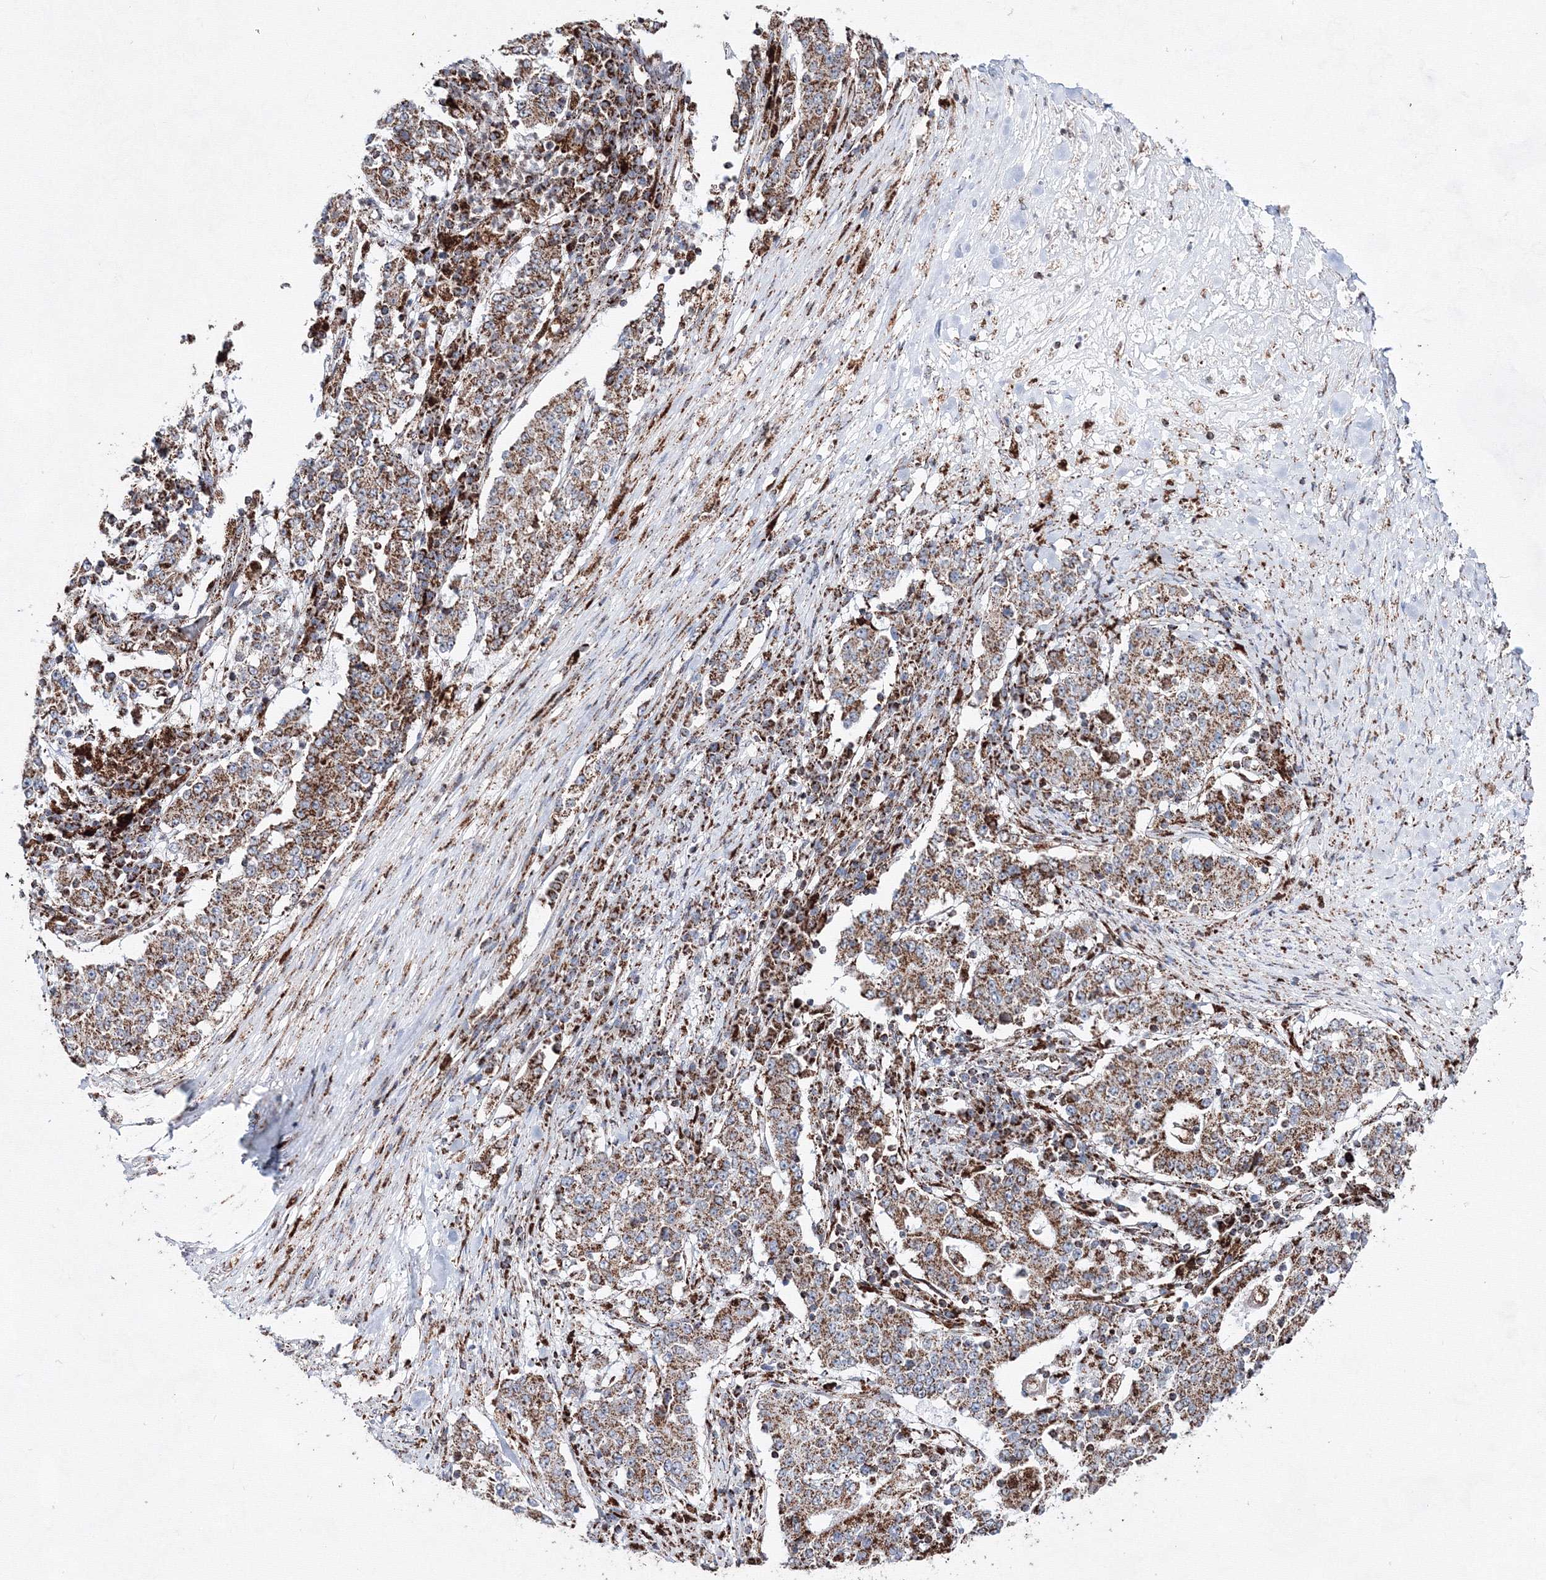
{"staining": {"intensity": "moderate", "quantity": ">75%", "location": "cytoplasmic/membranous"}, "tissue": "stomach cancer", "cell_type": "Tumor cells", "image_type": "cancer", "snomed": [{"axis": "morphology", "description": "Adenocarcinoma, NOS"}, {"axis": "topography", "description": "Stomach"}], "caption": "The photomicrograph displays immunohistochemical staining of adenocarcinoma (stomach). There is moderate cytoplasmic/membranous positivity is present in about >75% of tumor cells.", "gene": "HADHB", "patient": {"sex": "male", "age": 59}}